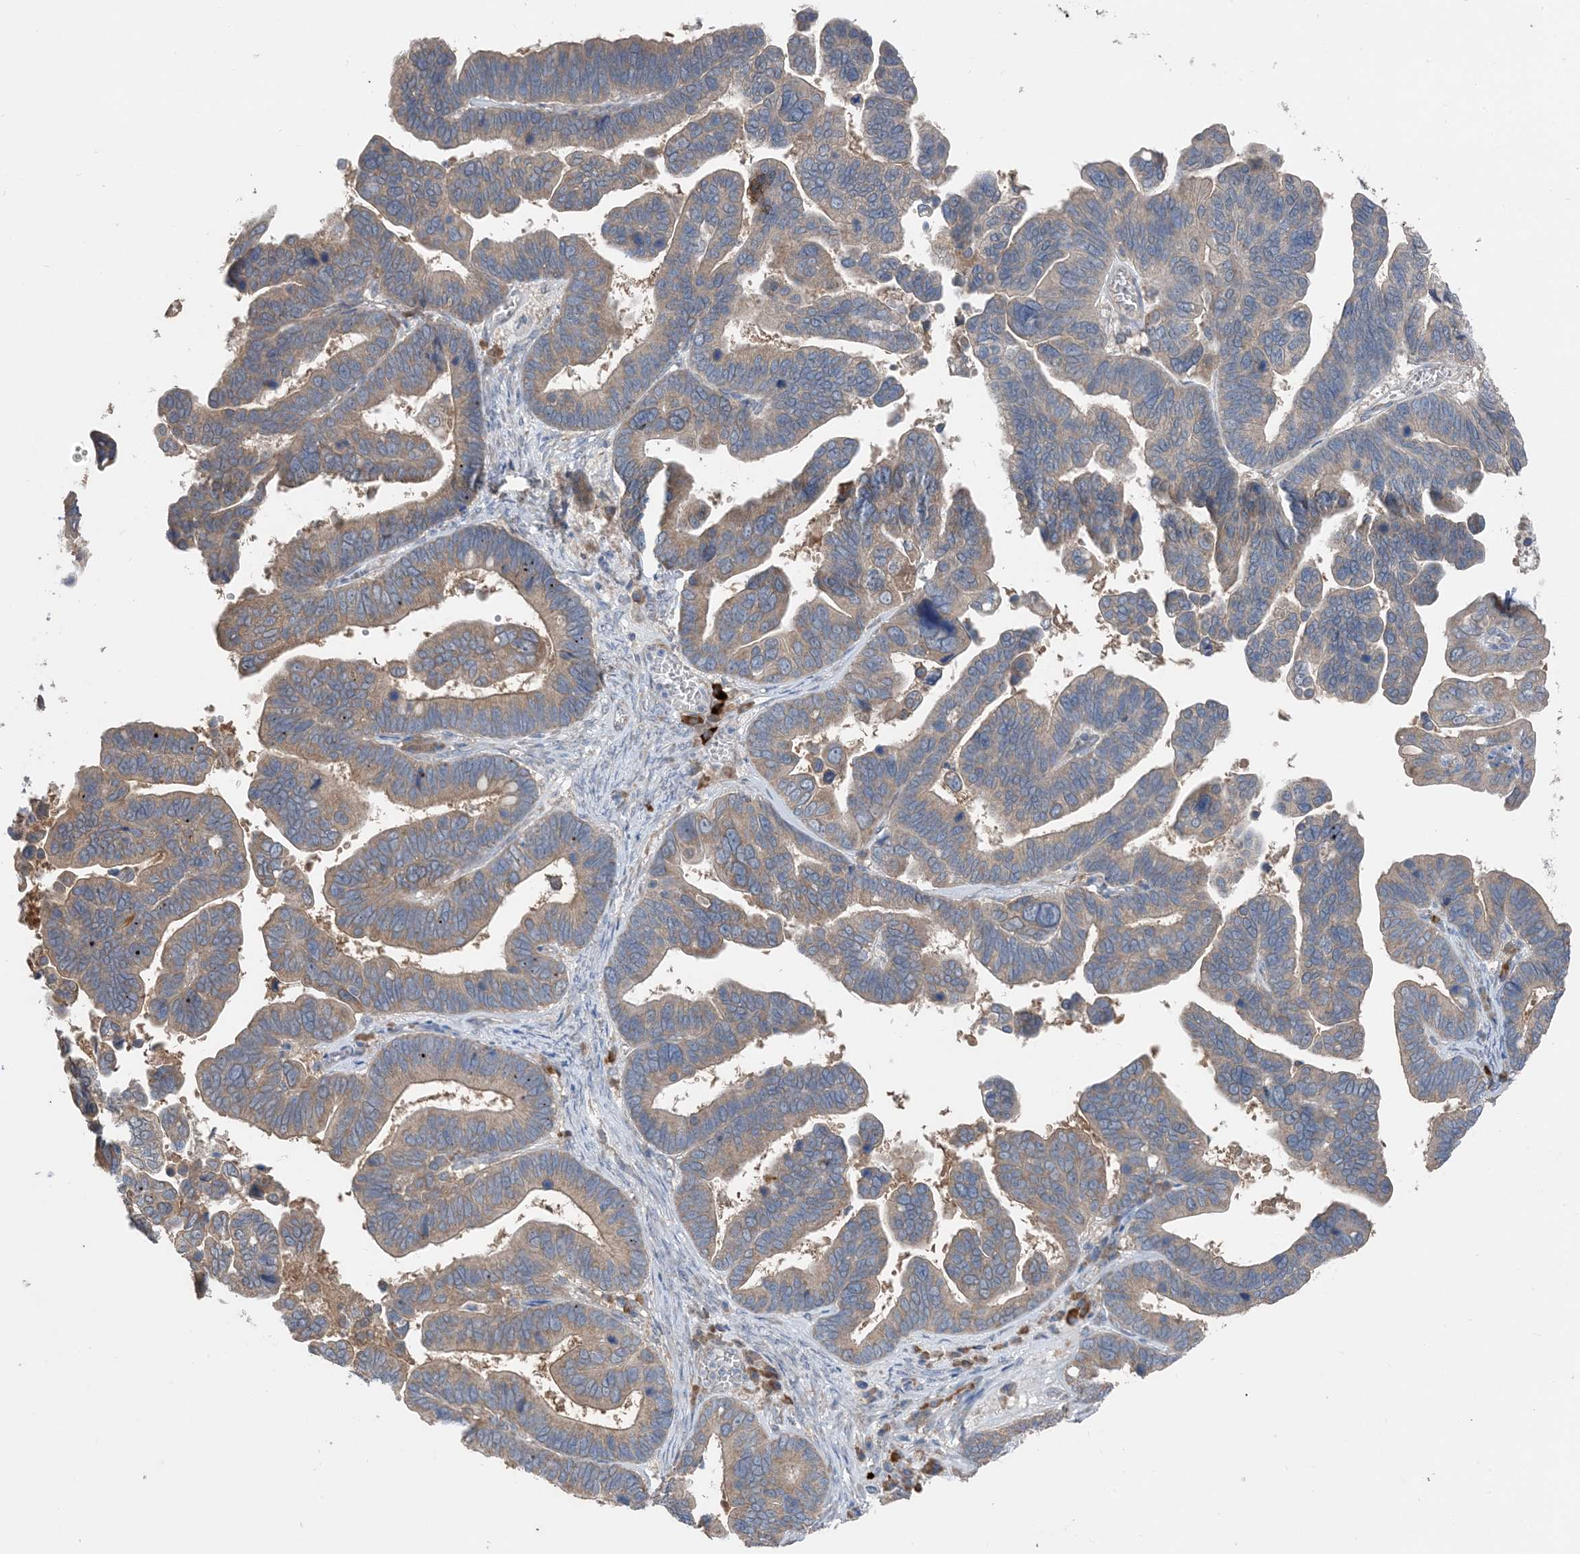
{"staining": {"intensity": "moderate", "quantity": "25%-75%", "location": "cytoplasmic/membranous"}, "tissue": "ovarian cancer", "cell_type": "Tumor cells", "image_type": "cancer", "snomed": [{"axis": "morphology", "description": "Cystadenocarcinoma, serous, NOS"}, {"axis": "topography", "description": "Ovary"}], "caption": "Immunohistochemistry (DAB) staining of human serous cystadenocarcinoma (ovarian) demonstrates moderate cytoplasmic/membranous protein expression in approximately 25%-75% of tumor cells.", "gene": "DHX30", "patient": {"sex": "female", "age": 56}}